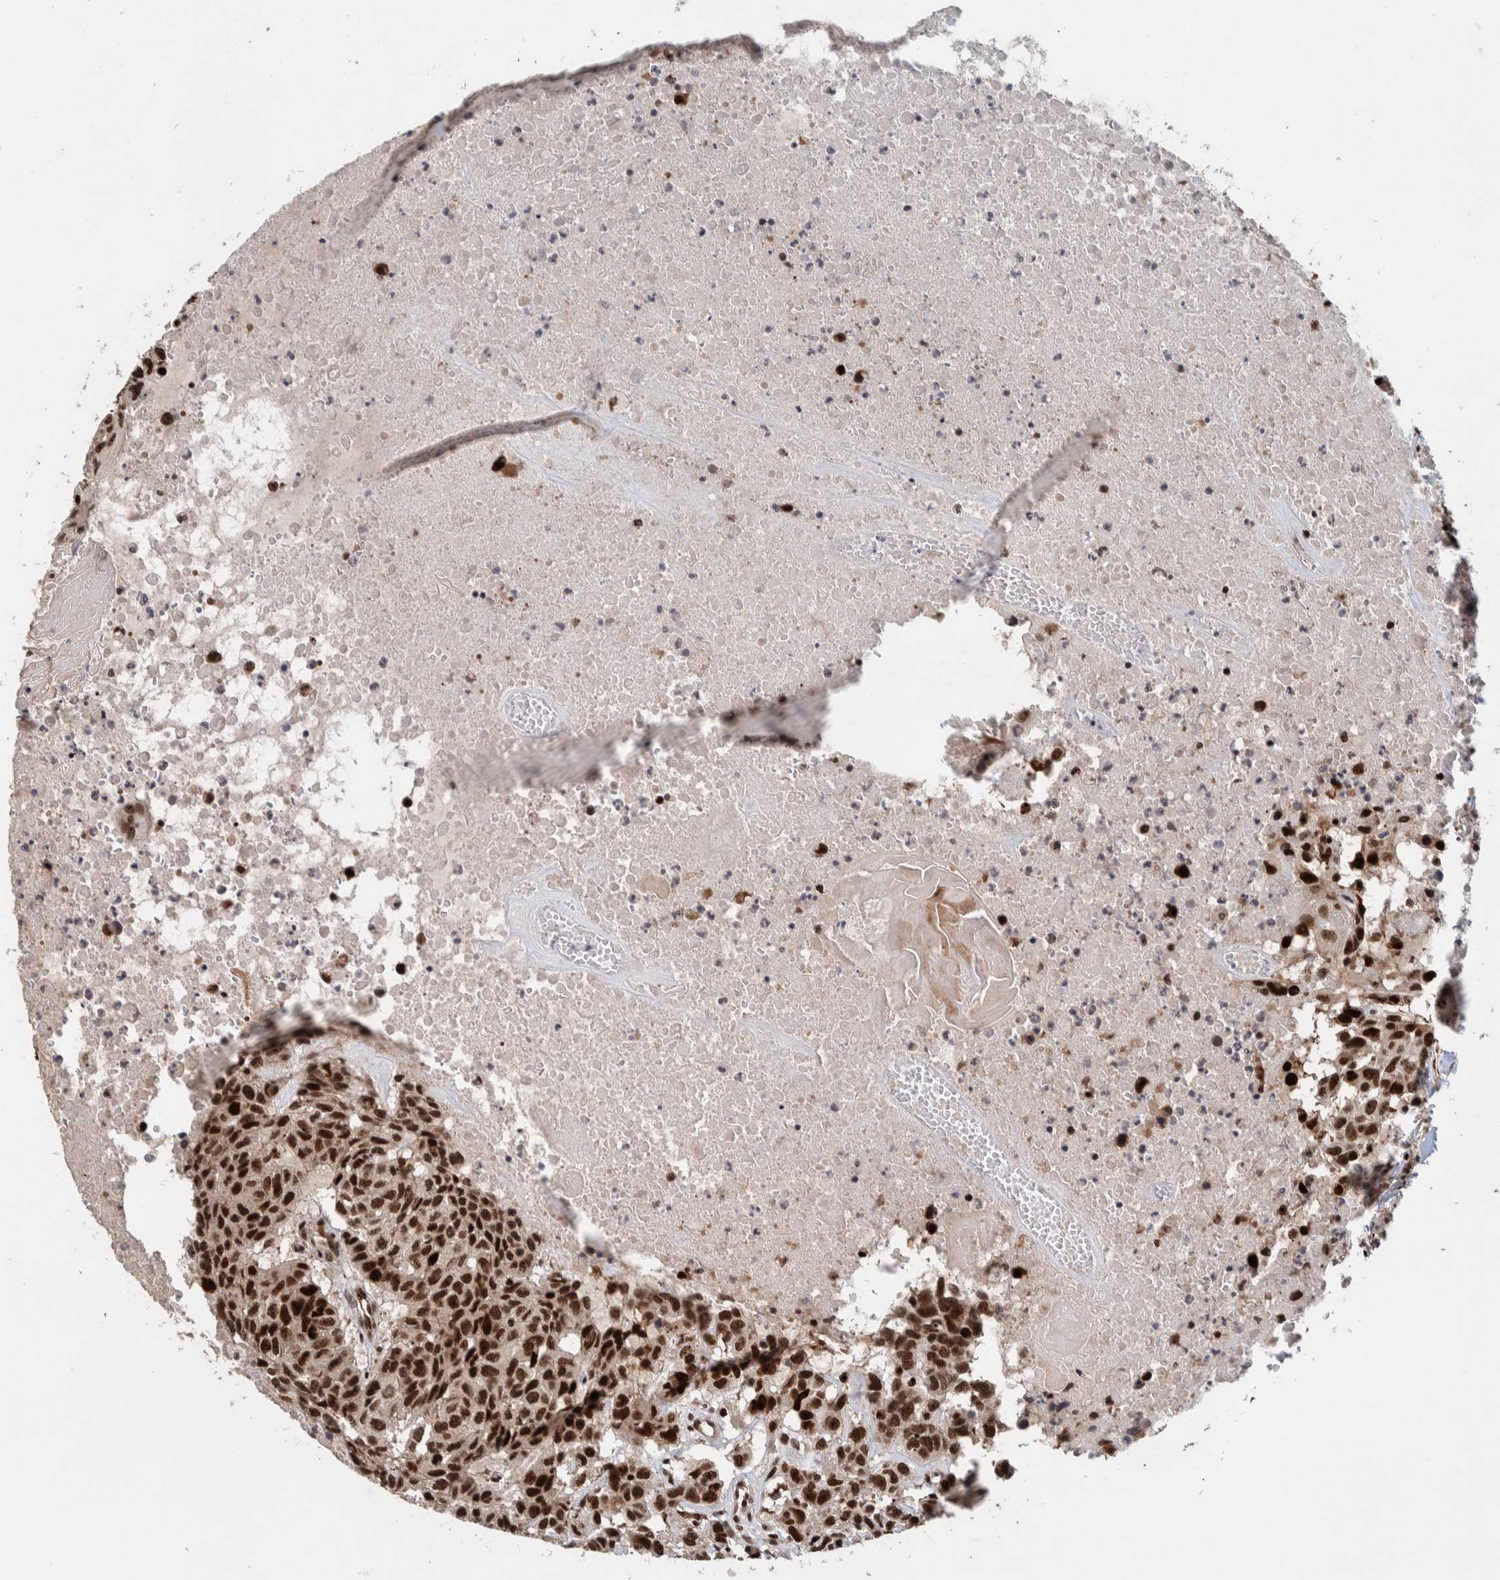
{"staining": {"intensity": "strong", "quantity": ">75%", "location": "nuclear"}, "tissue": "head and neck cancer", "cell_type": "Tumor cells", "image_type": "cancer", "snomed": [{"axis": "morphology", "description": "Squamous cell carcinoma, NOS"}, {"axis": "topography", "description": "Head-Neck"}], "caption": "DAB immunohistochemical staining of human head and neck cancer displays strong nuclear protein expression in about >75% of tumor cells.", "gene": "CHD4", "patient": {"sex": "male", "age": 66}}